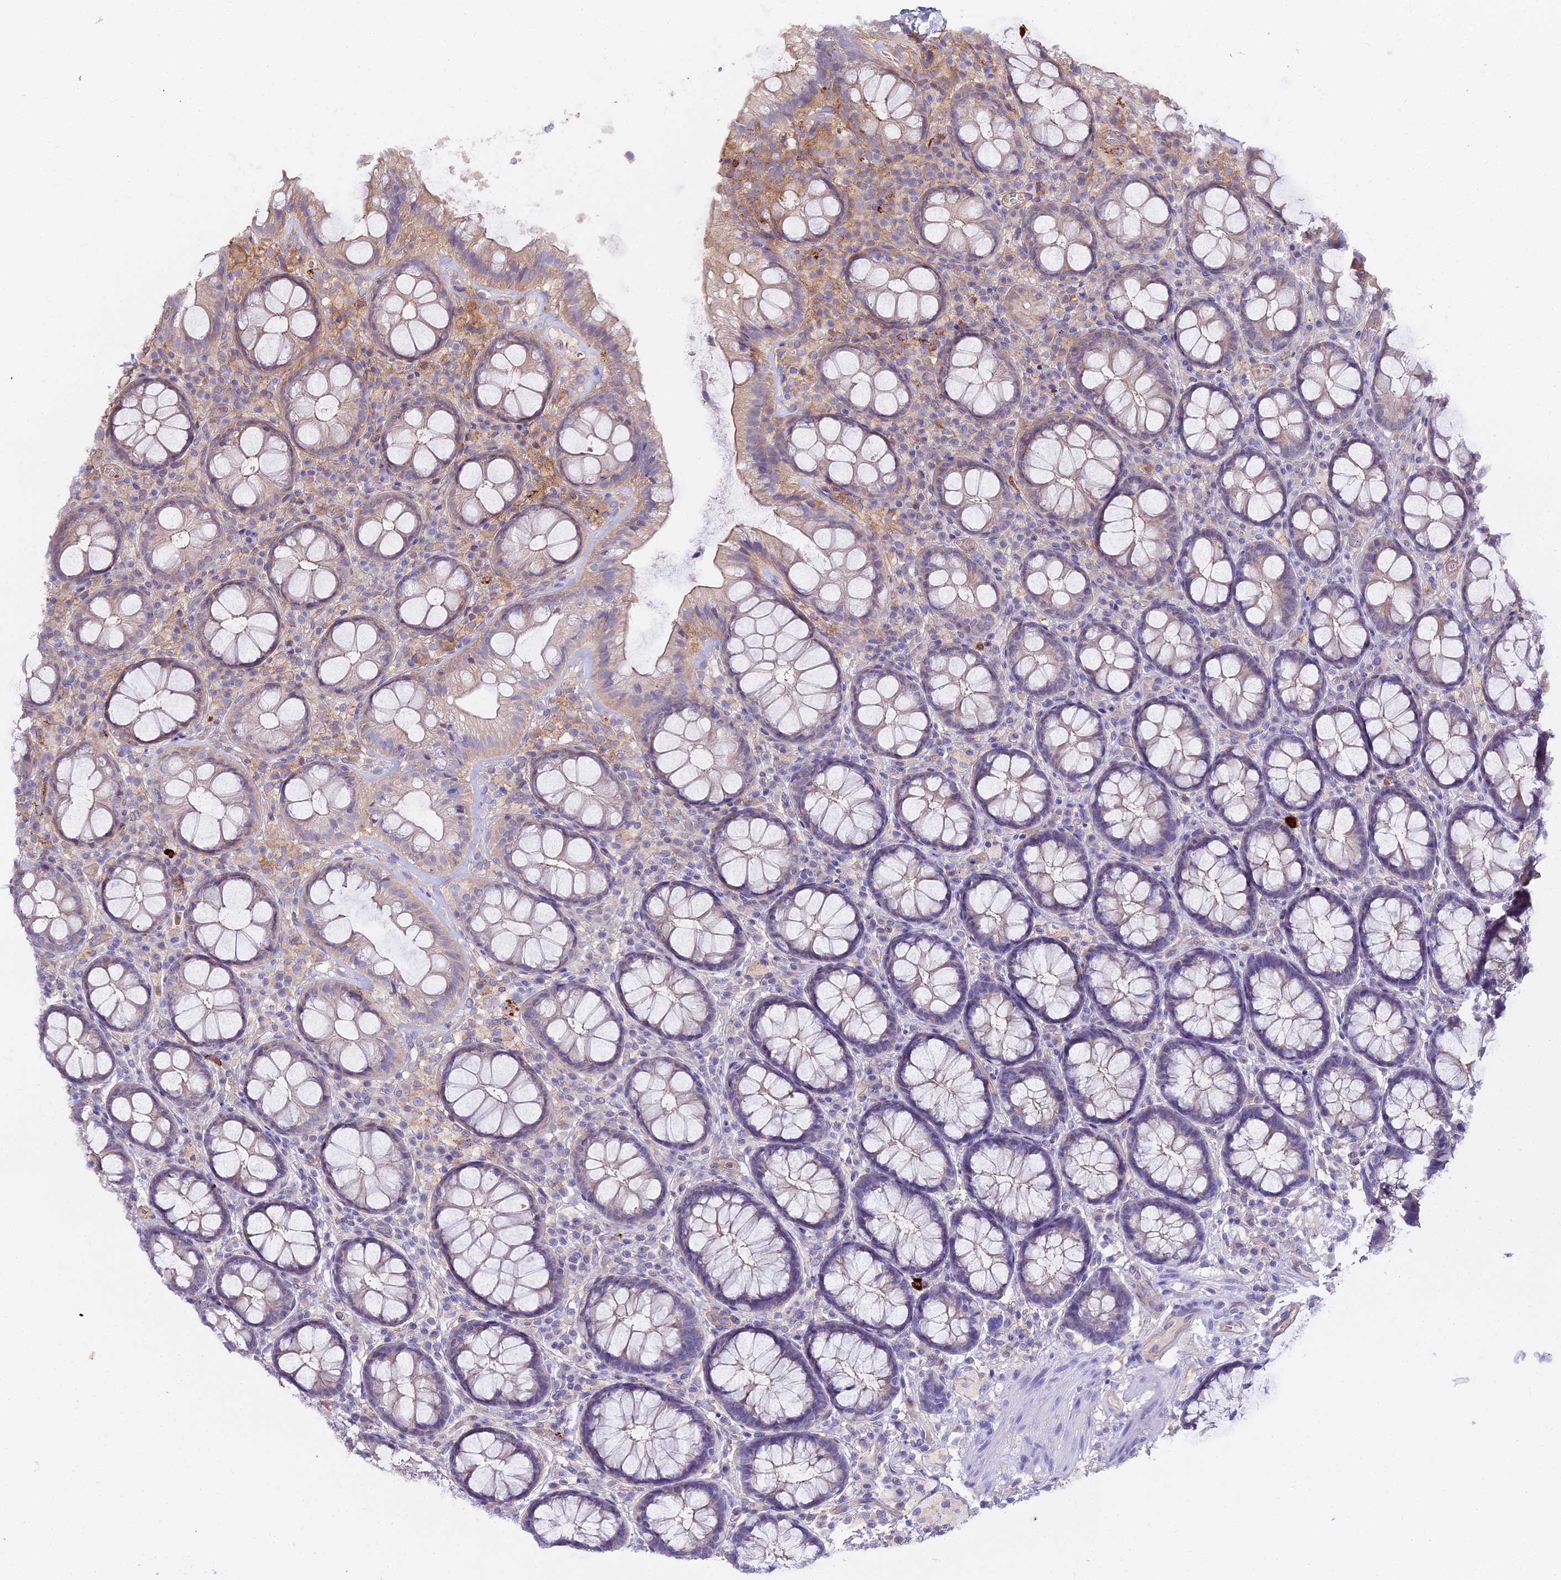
{"staining": {"intensity": "weak", "quantity": "25%-75%", "location": "cytoplasmic/membranous"}, "tissue": "rectum", "cell_type": "Glandular cells", "image_type": "normal", "snomed": [{"axis": "morphology", "description": "Normal tissue, NOS"}, {"axis": "topography", "description": "Rectum"}], "caption": "Rectum was stained to show a protein in brown. There is low levels of weak cytoplasmic/membranous staining in about 25%-75% of glandular cells. The protein of interest is stained brown, and the nuclei are stained in blue (DAB IHC with brightfield microscopy, high magnification).", "gene": "GLYAT", "patient": {"sex": "male", "age": 83}}